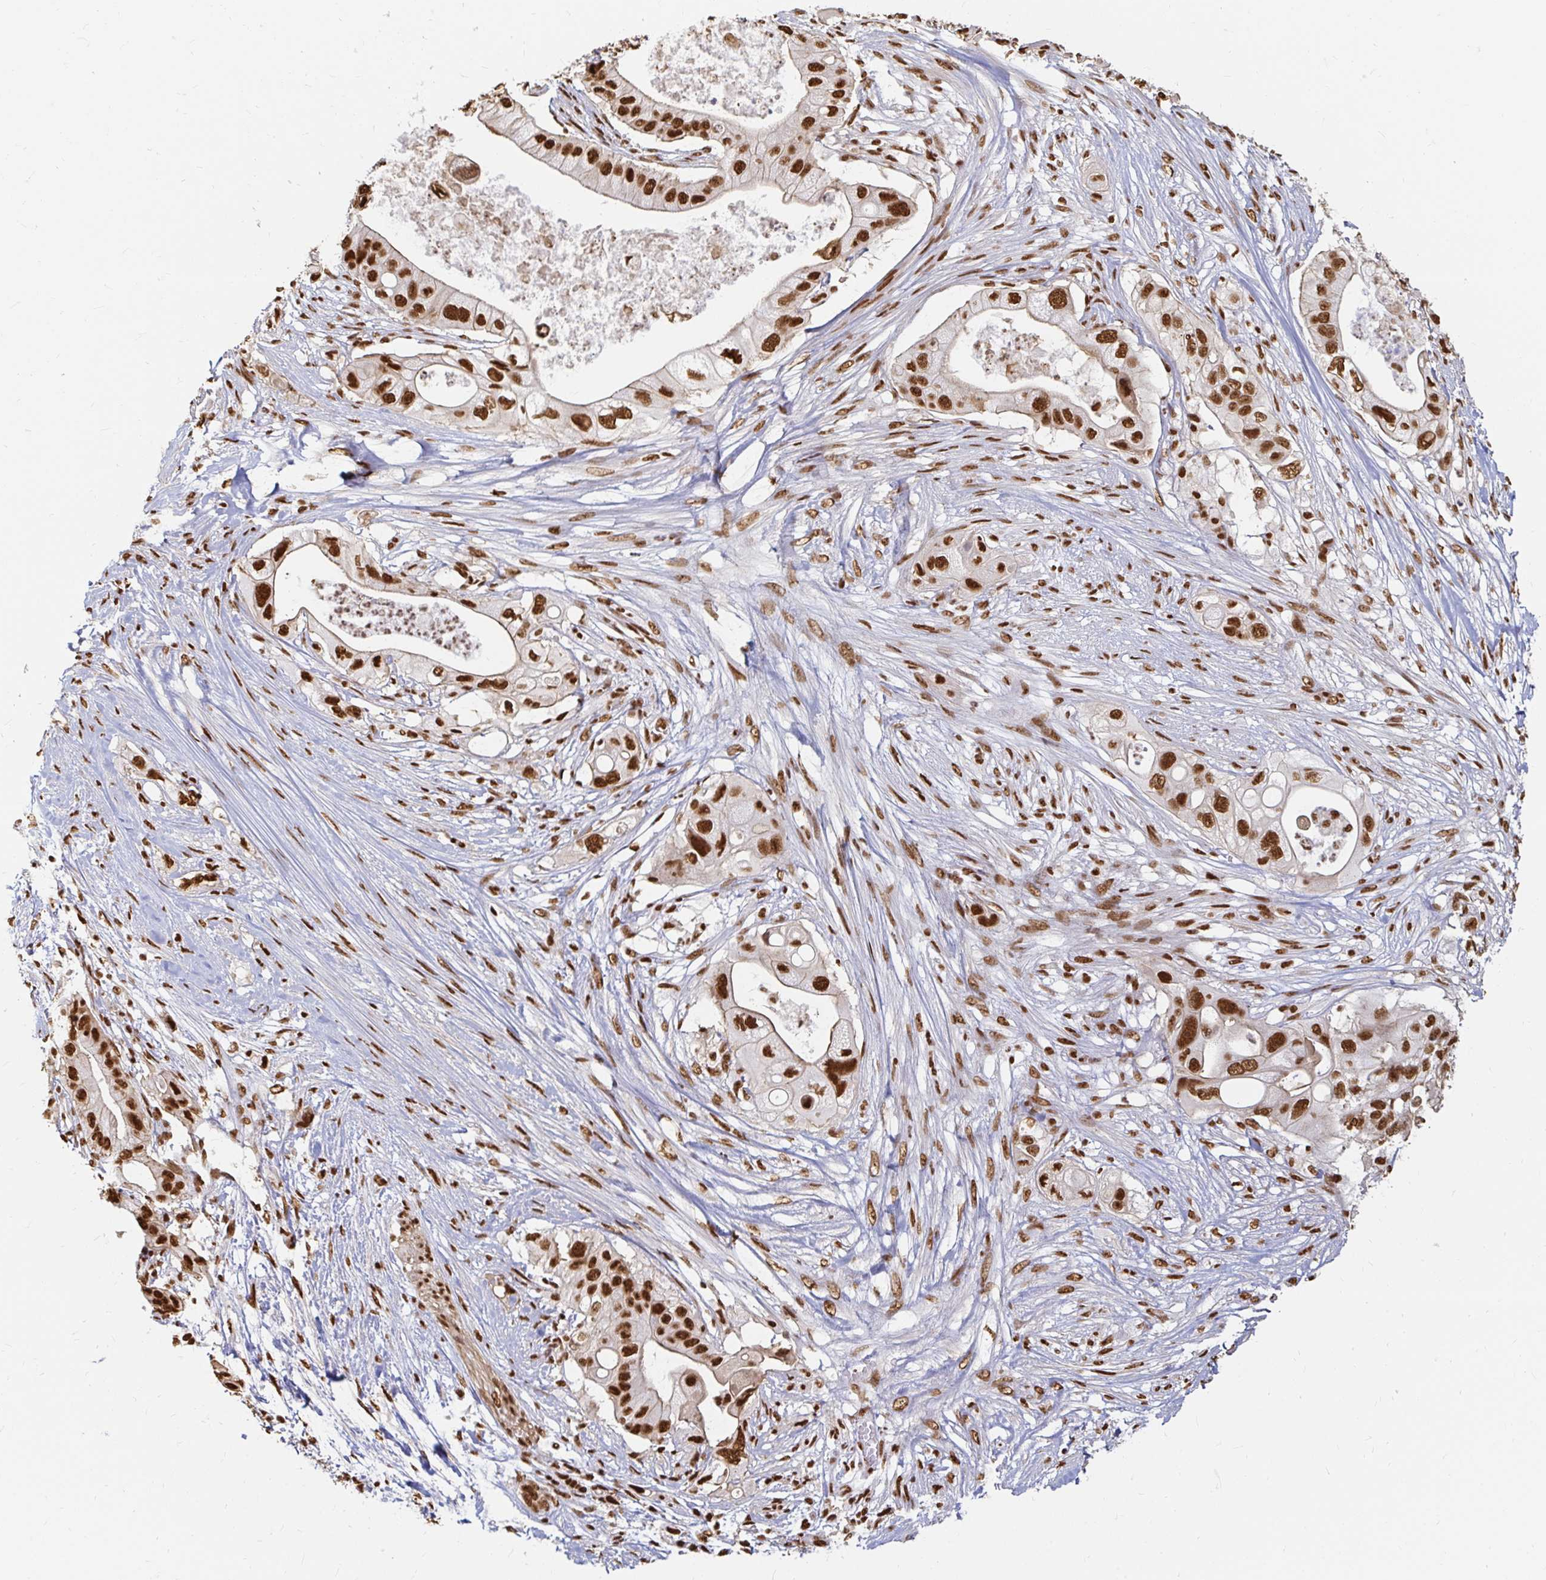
{"staining": {"intensity": "strong", "quantity": ">75%", "location": "nuclear"}, "tissue": "pancreatic cancer", "cell_type": "Tumor cells", "image_type": "cancer", "snomed": [{"axis": "morphology", "description": "Adenocarcinoma, NOS"}, {"axis": "topography", "description": "Pancreas"}], "caption": "Human pancreatic cancer stained with a brown dye exhibits strong nuclear positive expression in approximately >75% of tumor cells.", "gene": "HNRNPU", "patient": {"sex": "female", "age": 72}}